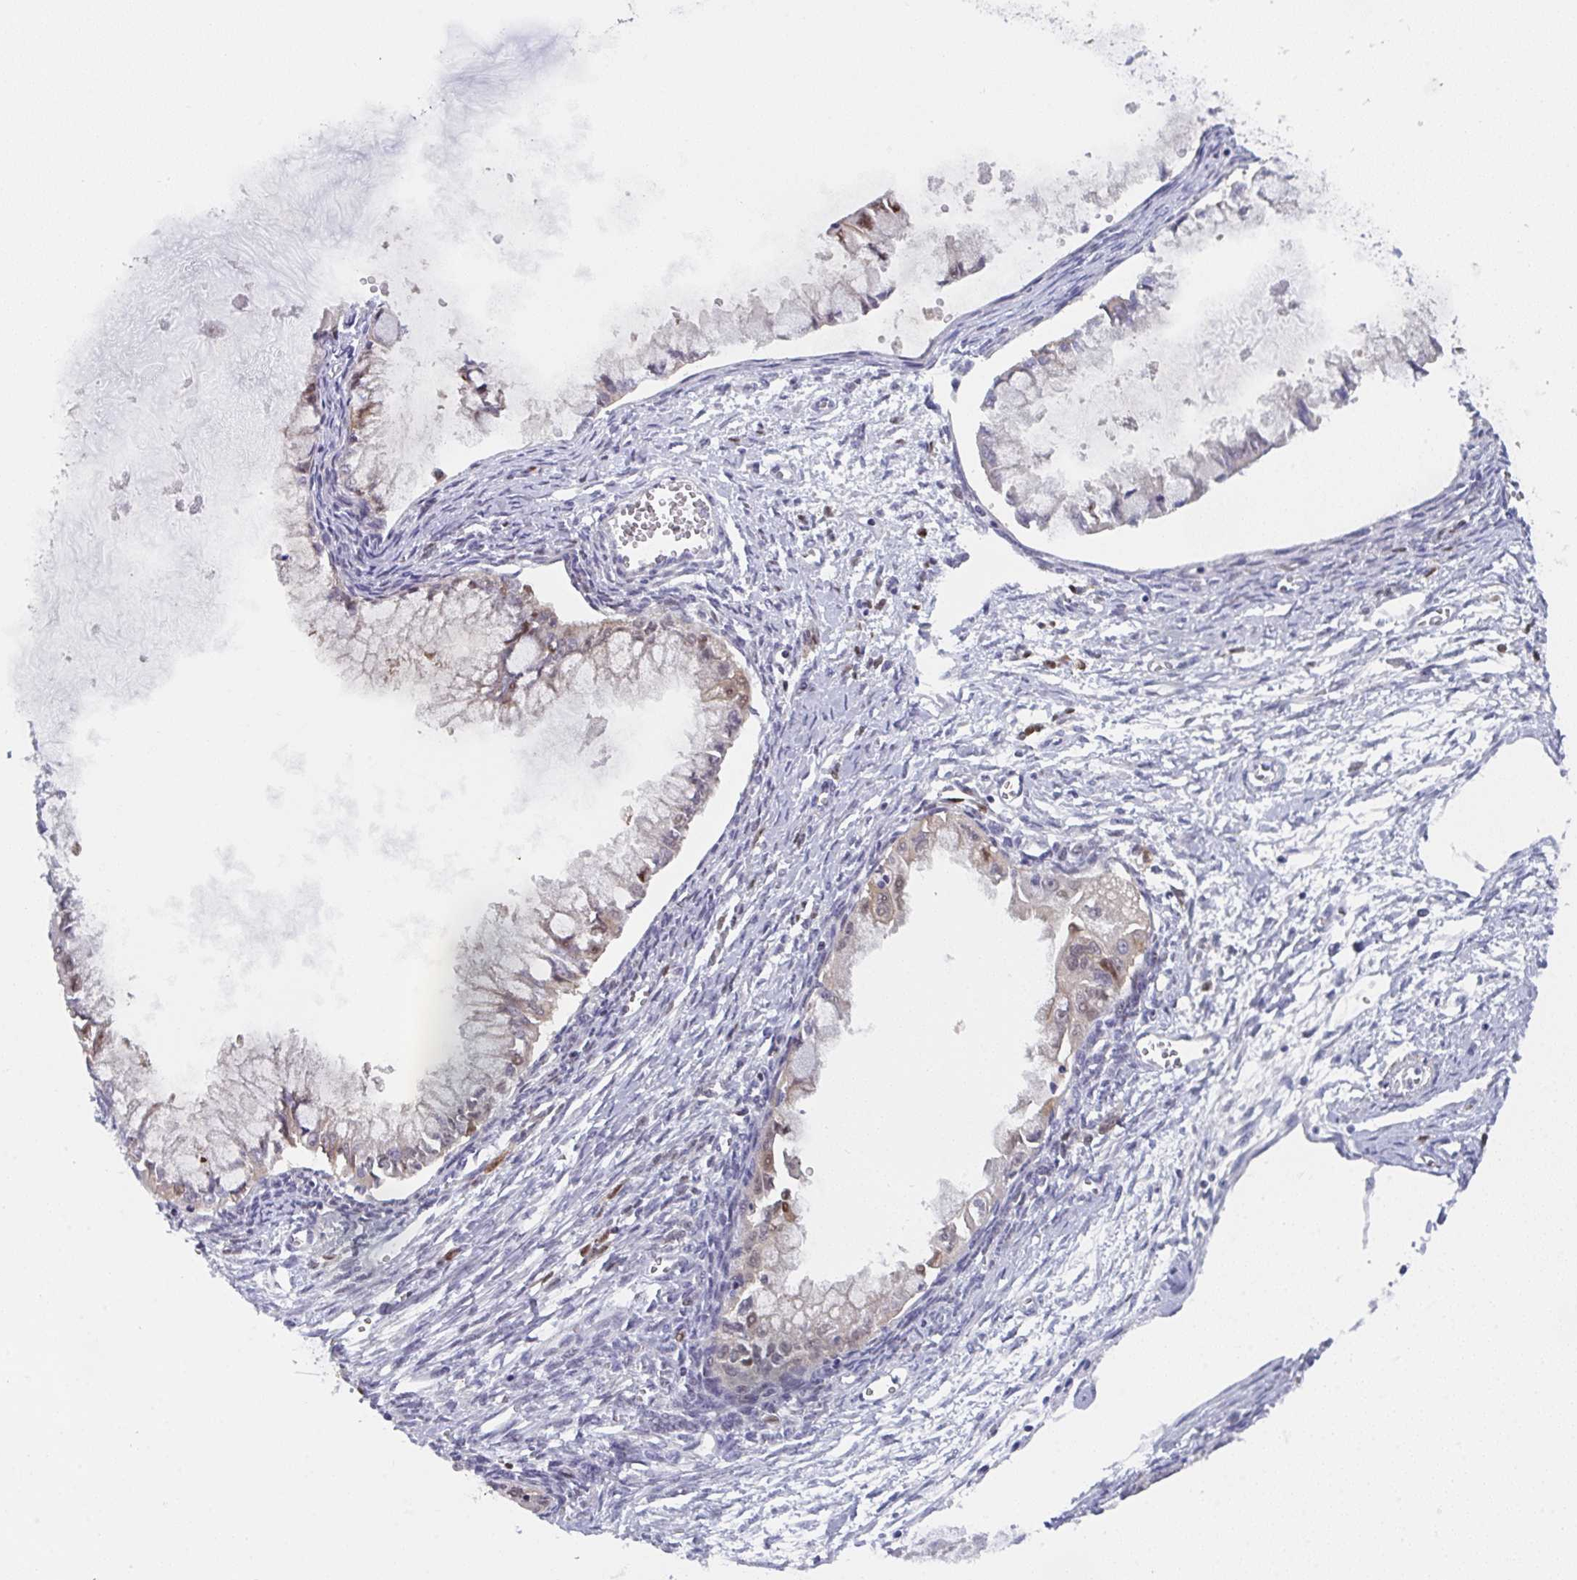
{"staining": {"intensity": "moderate", "quantity": "<25%", "location": "nuclear"}, "tissue": "ovarian cancer", "cell_type": "Tumor cells", "image_type": "cancer", "snomed": [{"axis": "morphology", "description": "Cystadenocarcinoma, mucinous, NOS"}, {"axis": "topography", "description": "Ovary"}], "caption": "IHC staining of mucinous cystadenocarcinoma (ovarian), which displays low levels of moderate nuclear positivity in about <25% of tumor cells indicating moderate nuclear protein expression. The staining was performed using DAB (brown) for protein detection and nuclei were counterstained in hematoxylin (blue).", "gene": "RBM18", "patient": {"sex": "female", "age": 34}}